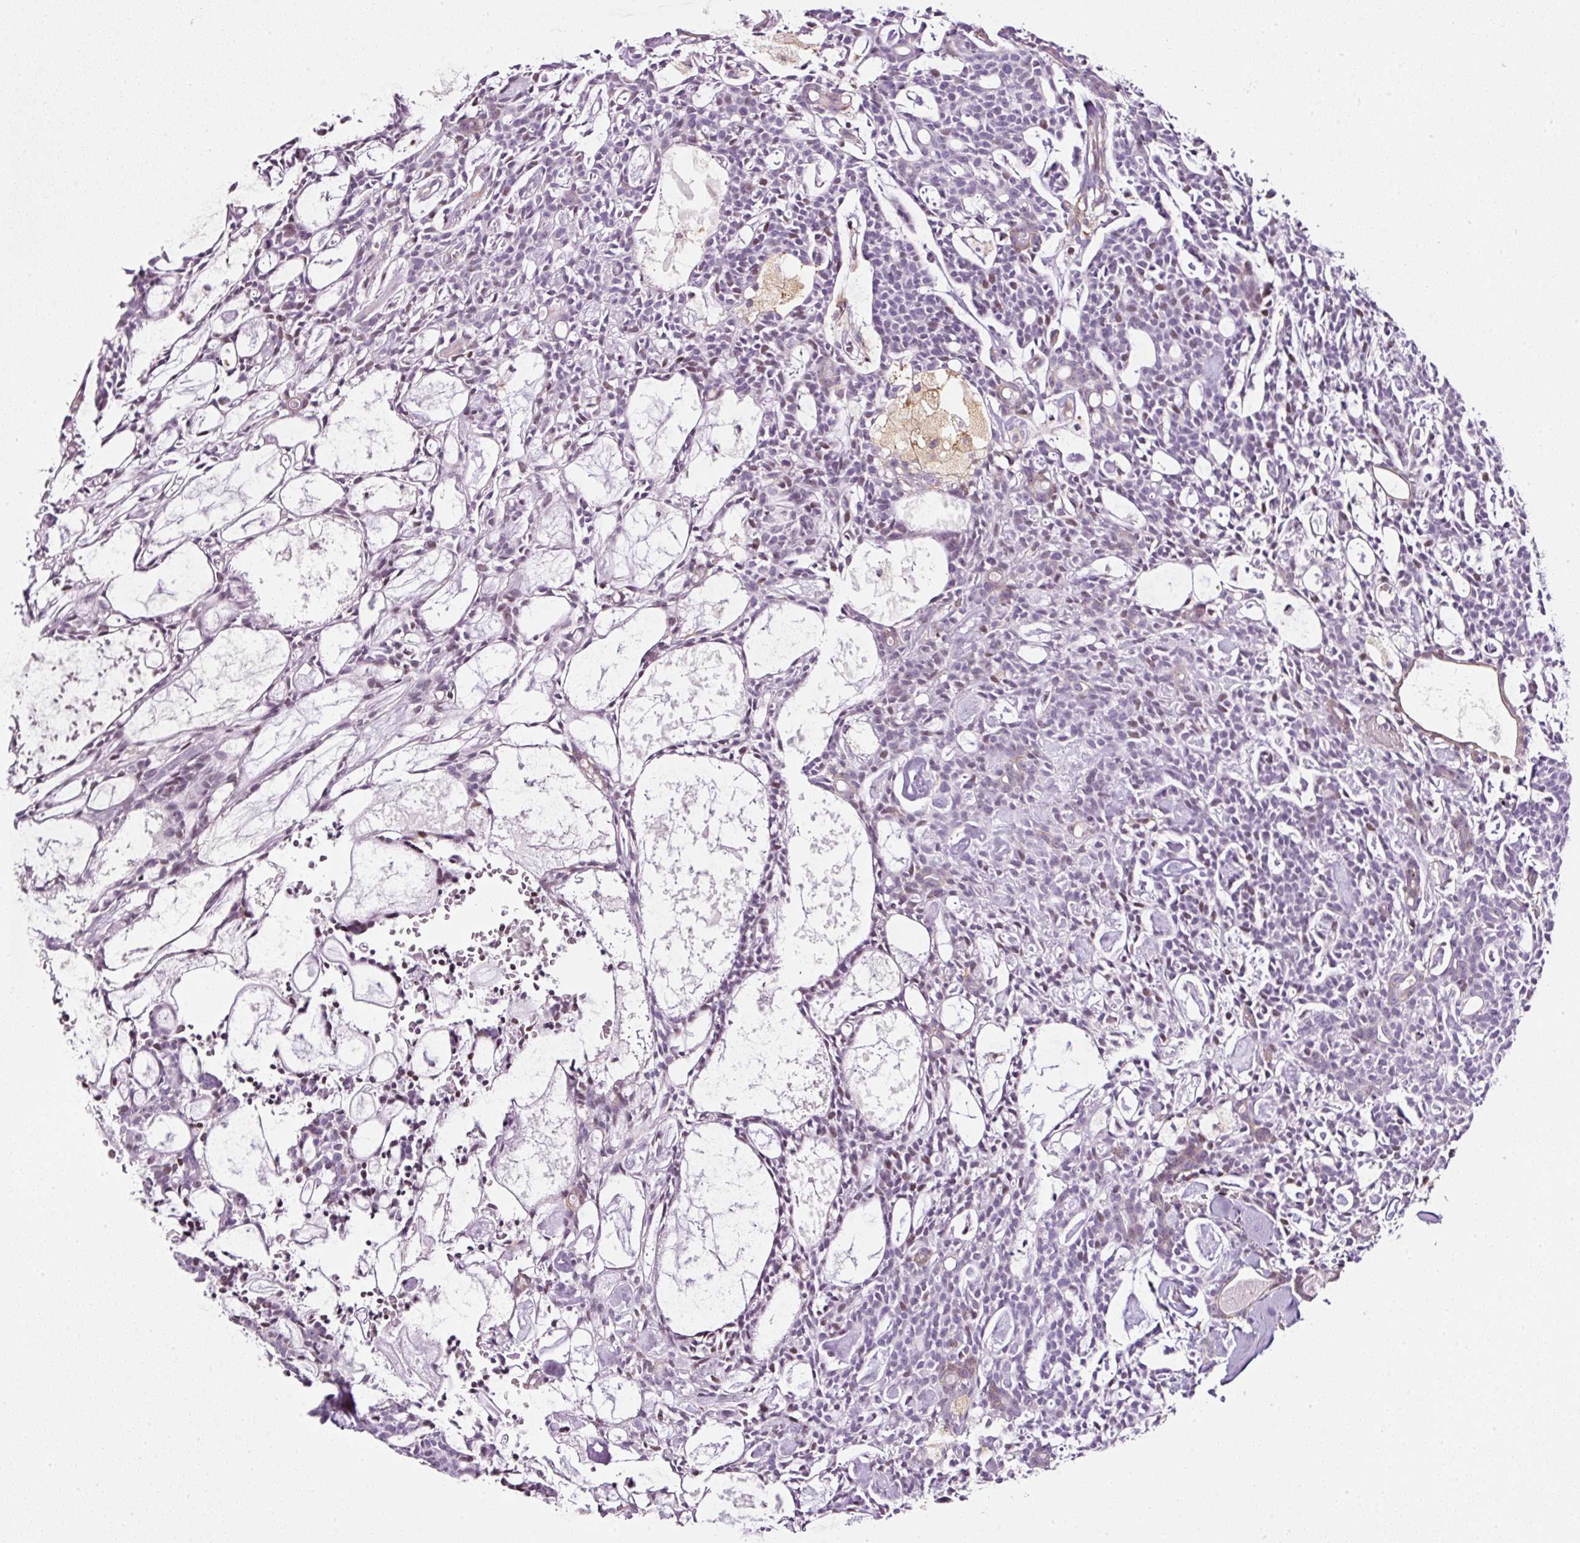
{"staining": {"intensity": "negative", "quantity": "none", "location": "none"}, "tissue": "head and neck cancer", "cell_type": "Tumor cells", "image_type": "cancer", "snomed": [{"axis": "morphology", "description": "Adenocarcinoma, NOS"}, {"axis": "topography", "description": "Salivary gland"}, {"axis": "topography", "description": "Head-Neck"}], "caption": "Image shows no protein expression in tumor cells of head and neck adenocarcinoma tissue. Nuclei are stained in blue.", "gene": "SCNM1", "patient": {"sex": "male", "age": 55}}